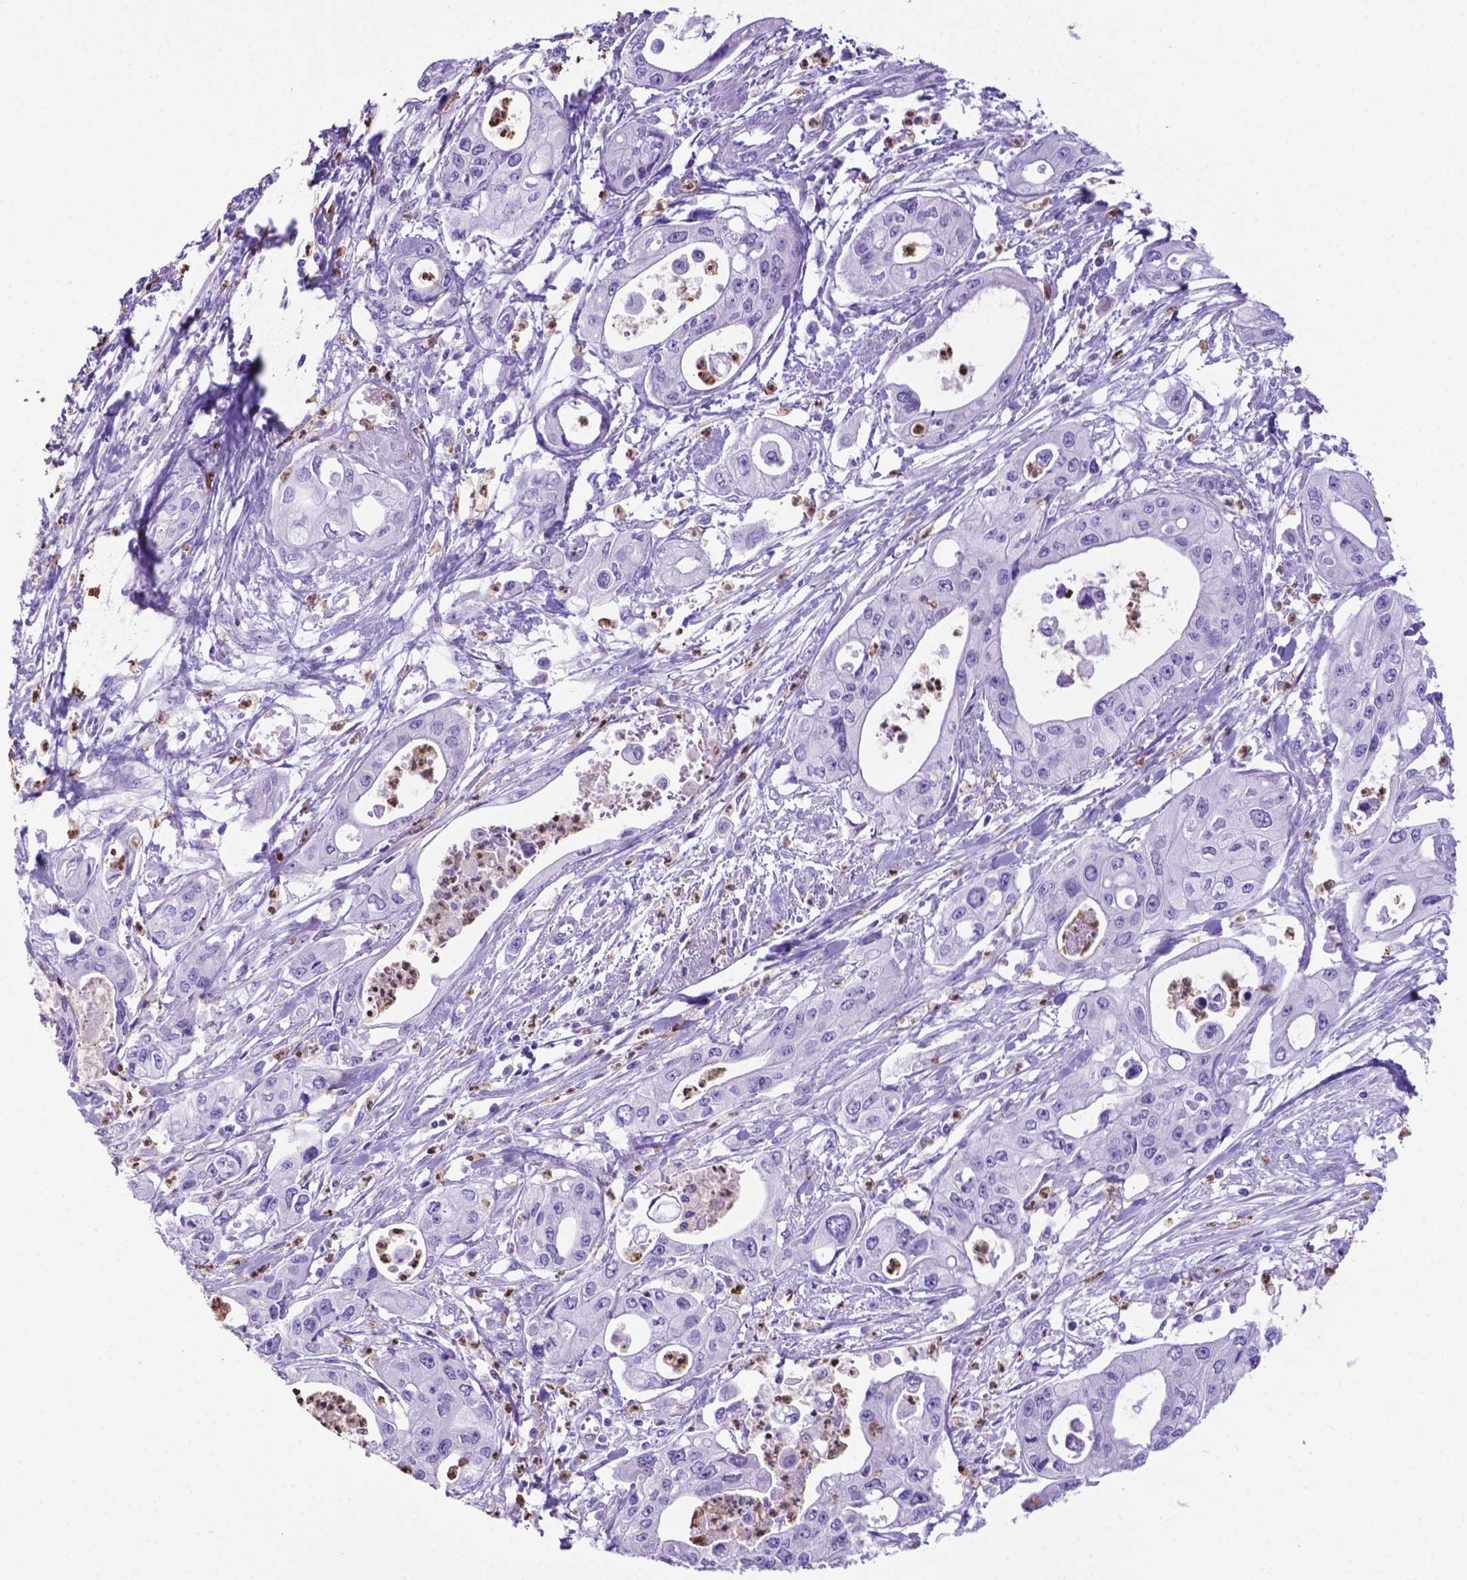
{"staining": {"intensity": "negative", "quantity": "none", "location": "none"}, "tissue": "pancreatic cancer", "cell_type": "Tumor cells", "image_type": "cancer", "snomed": [{"axis": "morphology", "description": "Adenocarcinoma, NOS"}, {"axis": "topography", "description": "Pancreas"}], "caption": "The immunohistochemistry micrograph has no significant expression in tumor cells of pancreatic cancer tissue.", "gene": "LZTR1", "patient": {"sex": "male", "age": 70}}